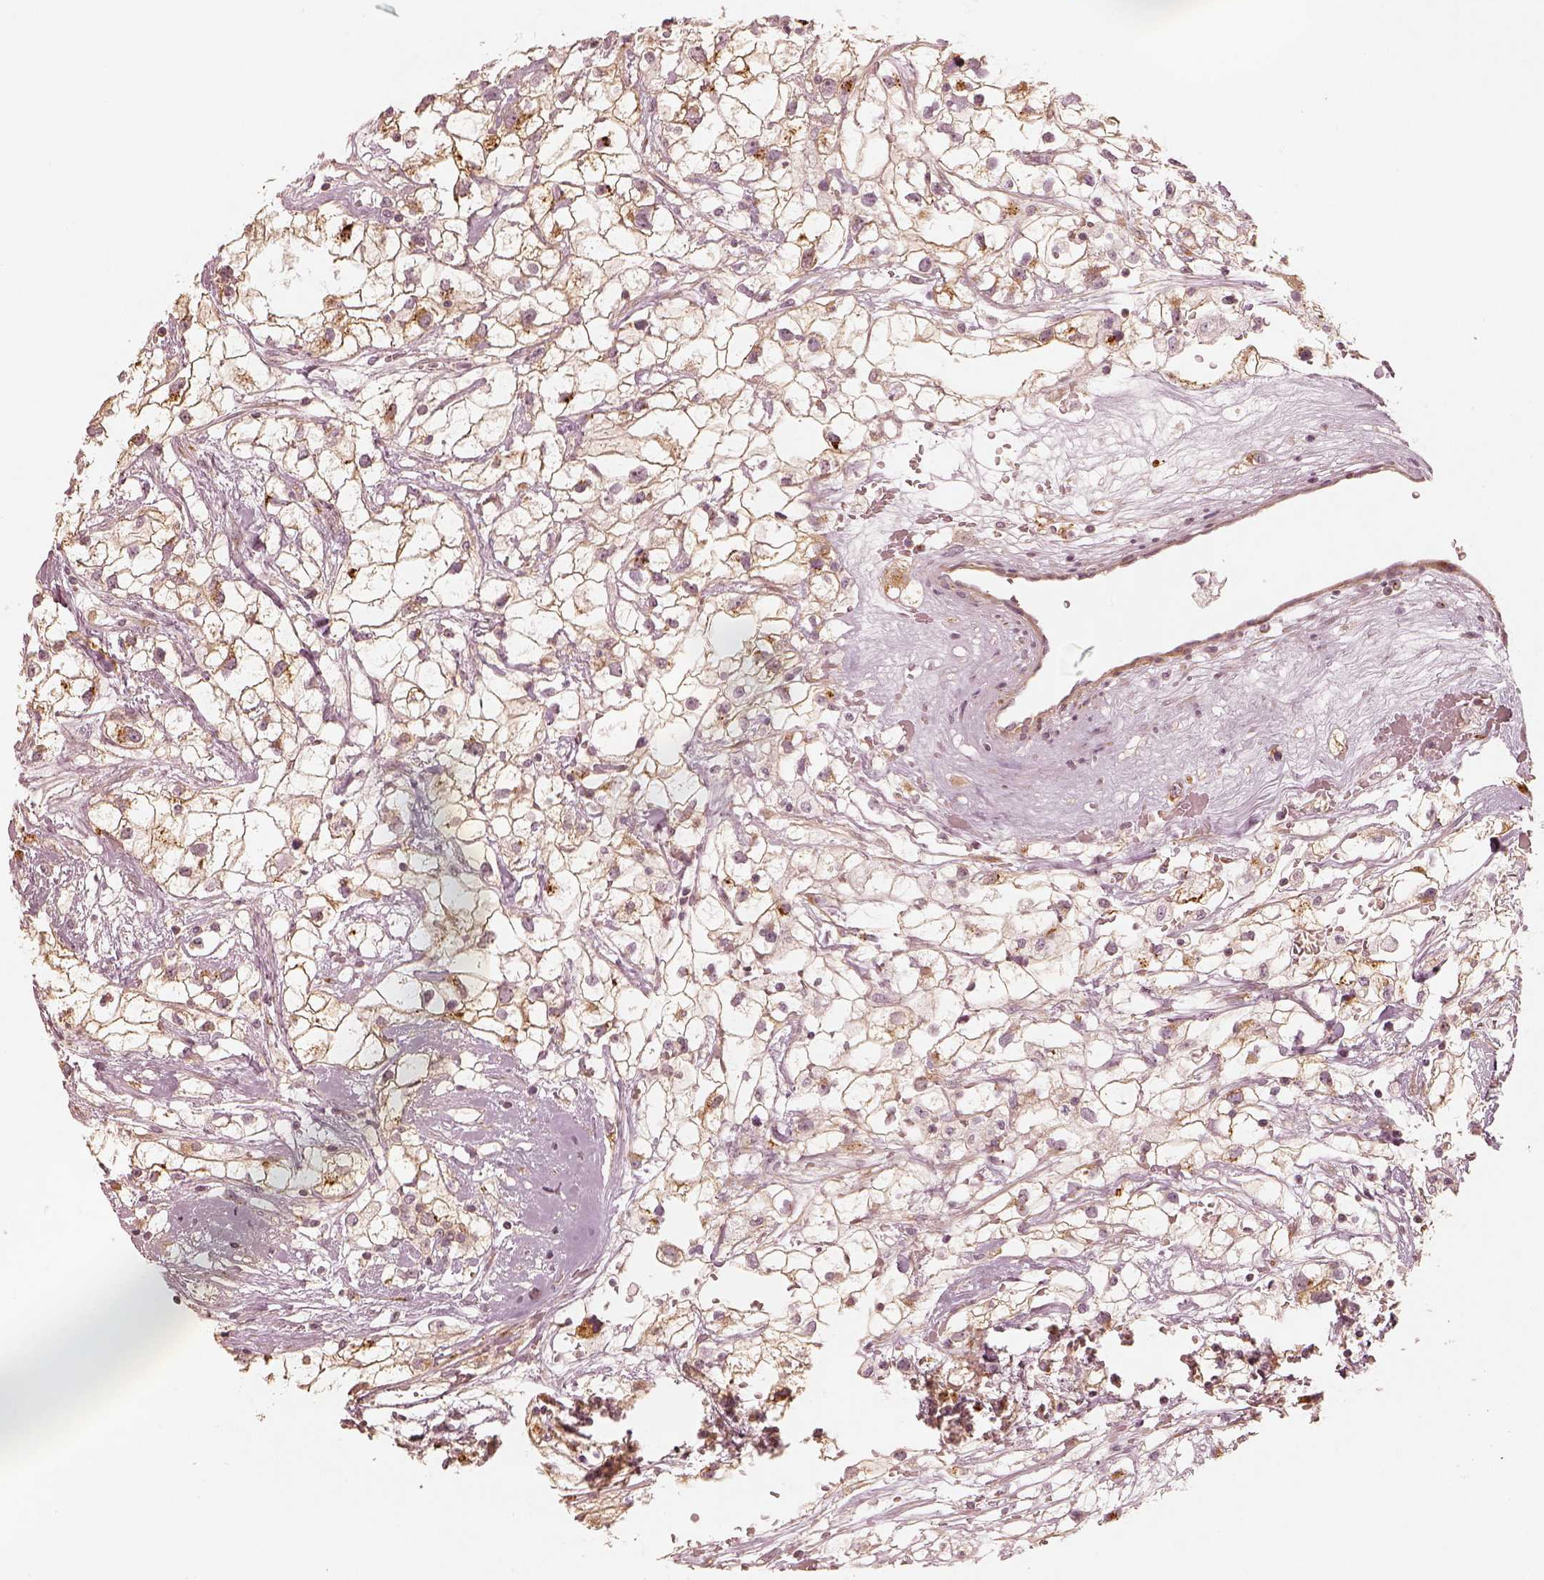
{"staining": {"intensity": "moderate", "quantity": "<25%", "location": "cytoplasmic/membranous"}, "tissue": "renal cancer", "cell_type": "Tumor cells", "image_type": "cancer", "snomed": [{"axis": "morphology", "description": "Adenocarcinoma, NOS"}, {"axis": "topography", "description": "Kidney"}], "caption": "A photomicrograph of renal adenocarcinoma stained for a protein reveals moderate cytoplasmic/membranous brown staining in tumor cells. The staining was performed using DAB to visualize the protein expression in brown, while the nuclei were stained in blue with hematoxylin (Magnification: 20x).", "gene": "GORASP2", "patient": {"sex": "male", "age": 59}}